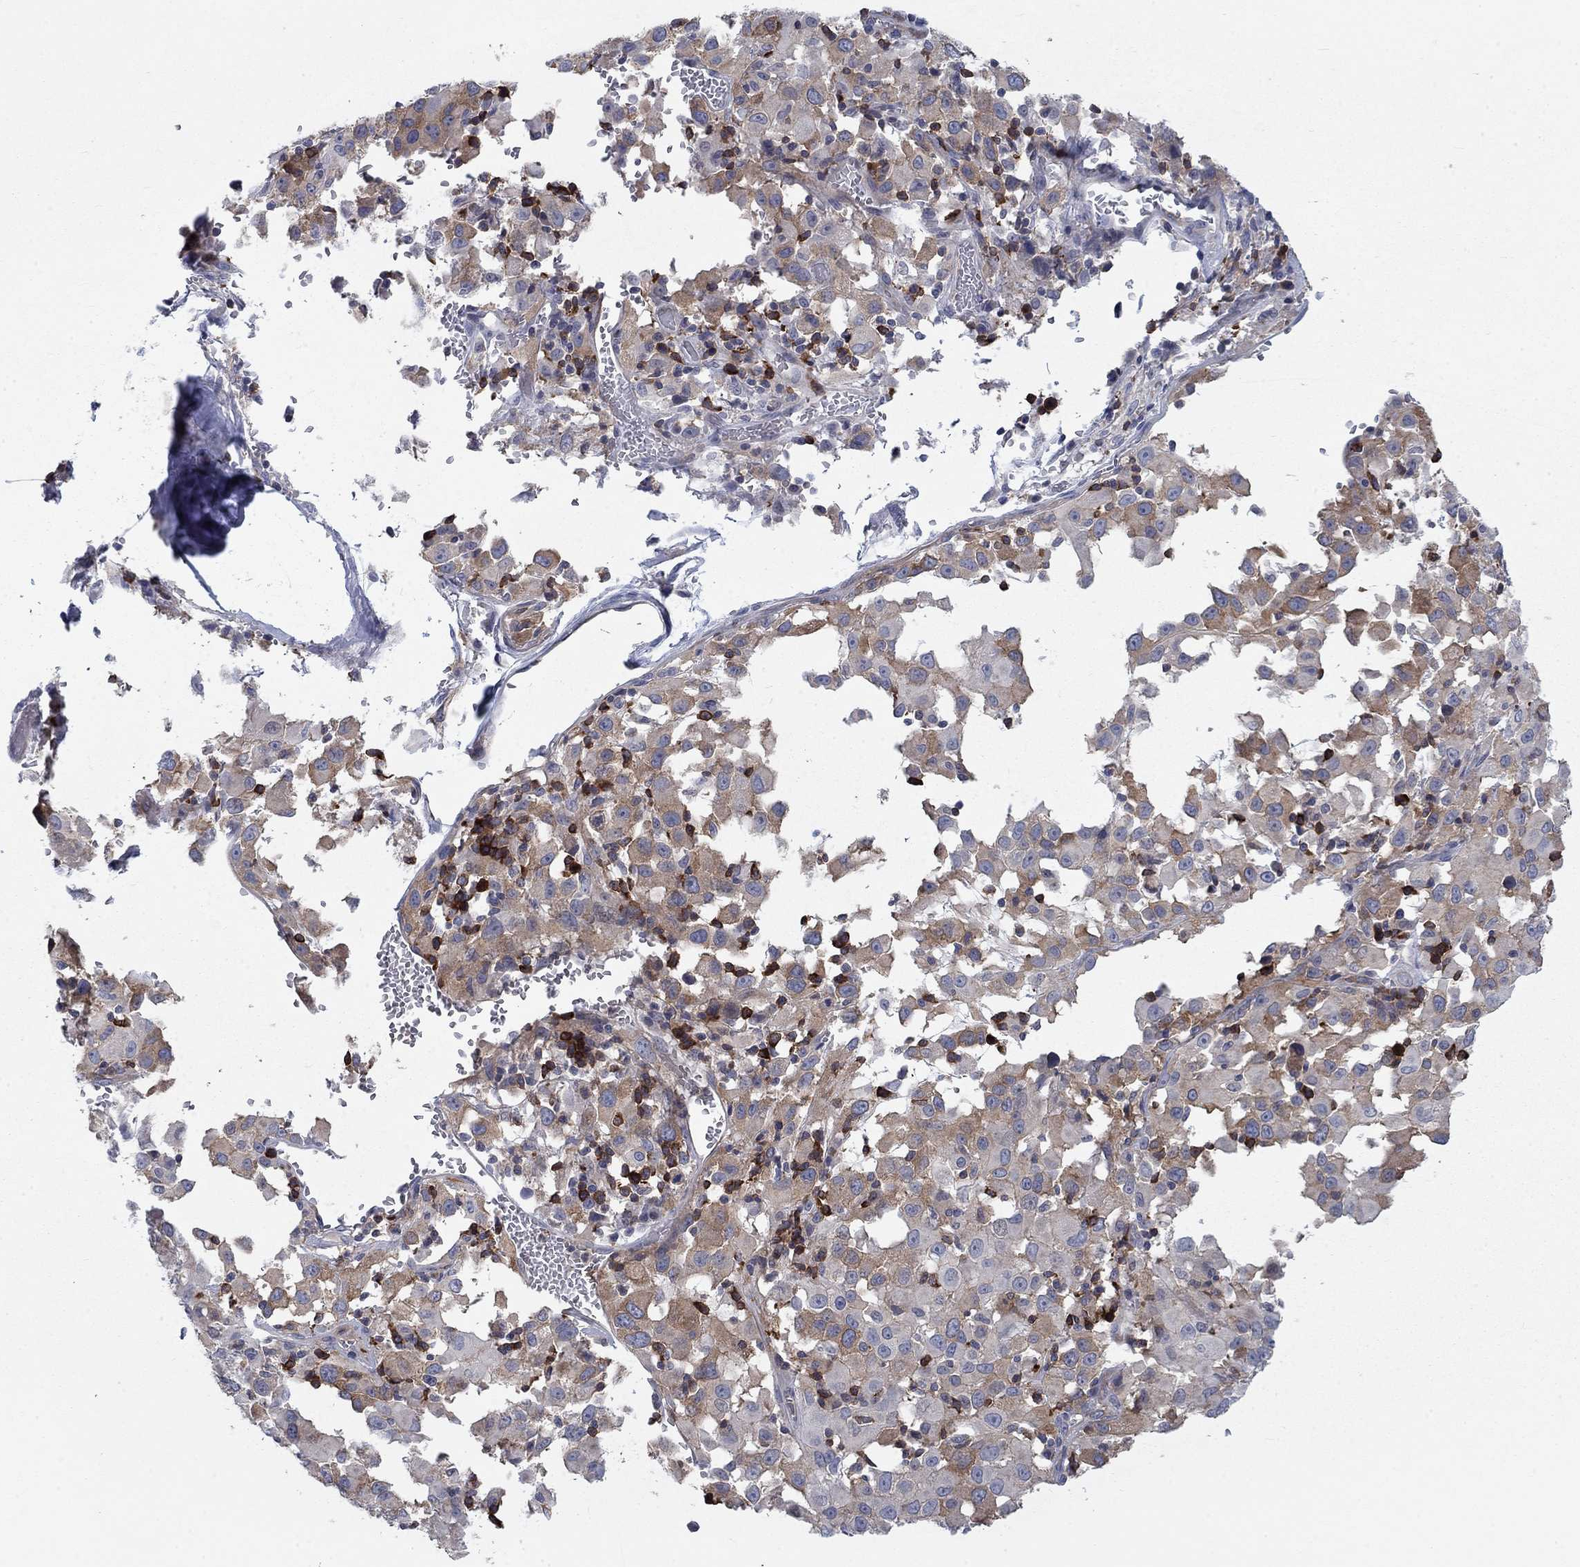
{"staining": {"intensity": "weak", "quantity": "25%-75%", "location": "cytoplasmic/membranous"}, "tissue": "melanoma", "cell_type": "Tumor cells", "image_type": "cancer", "snomed": [{"axis": "morphology", "description": "Malignant melanoma, Metastatic site"}, {"axis": "topography", "description": "Lymph node"}], "caption": "Brown immunohistochemical staining in malignant melanoma (metastatic site) reveals weak cytoplasmic/membranous expression in about 25%-75% of tumor cells.", "gene": "KIF15", "patient": {"sex": "male", "age": 50}}